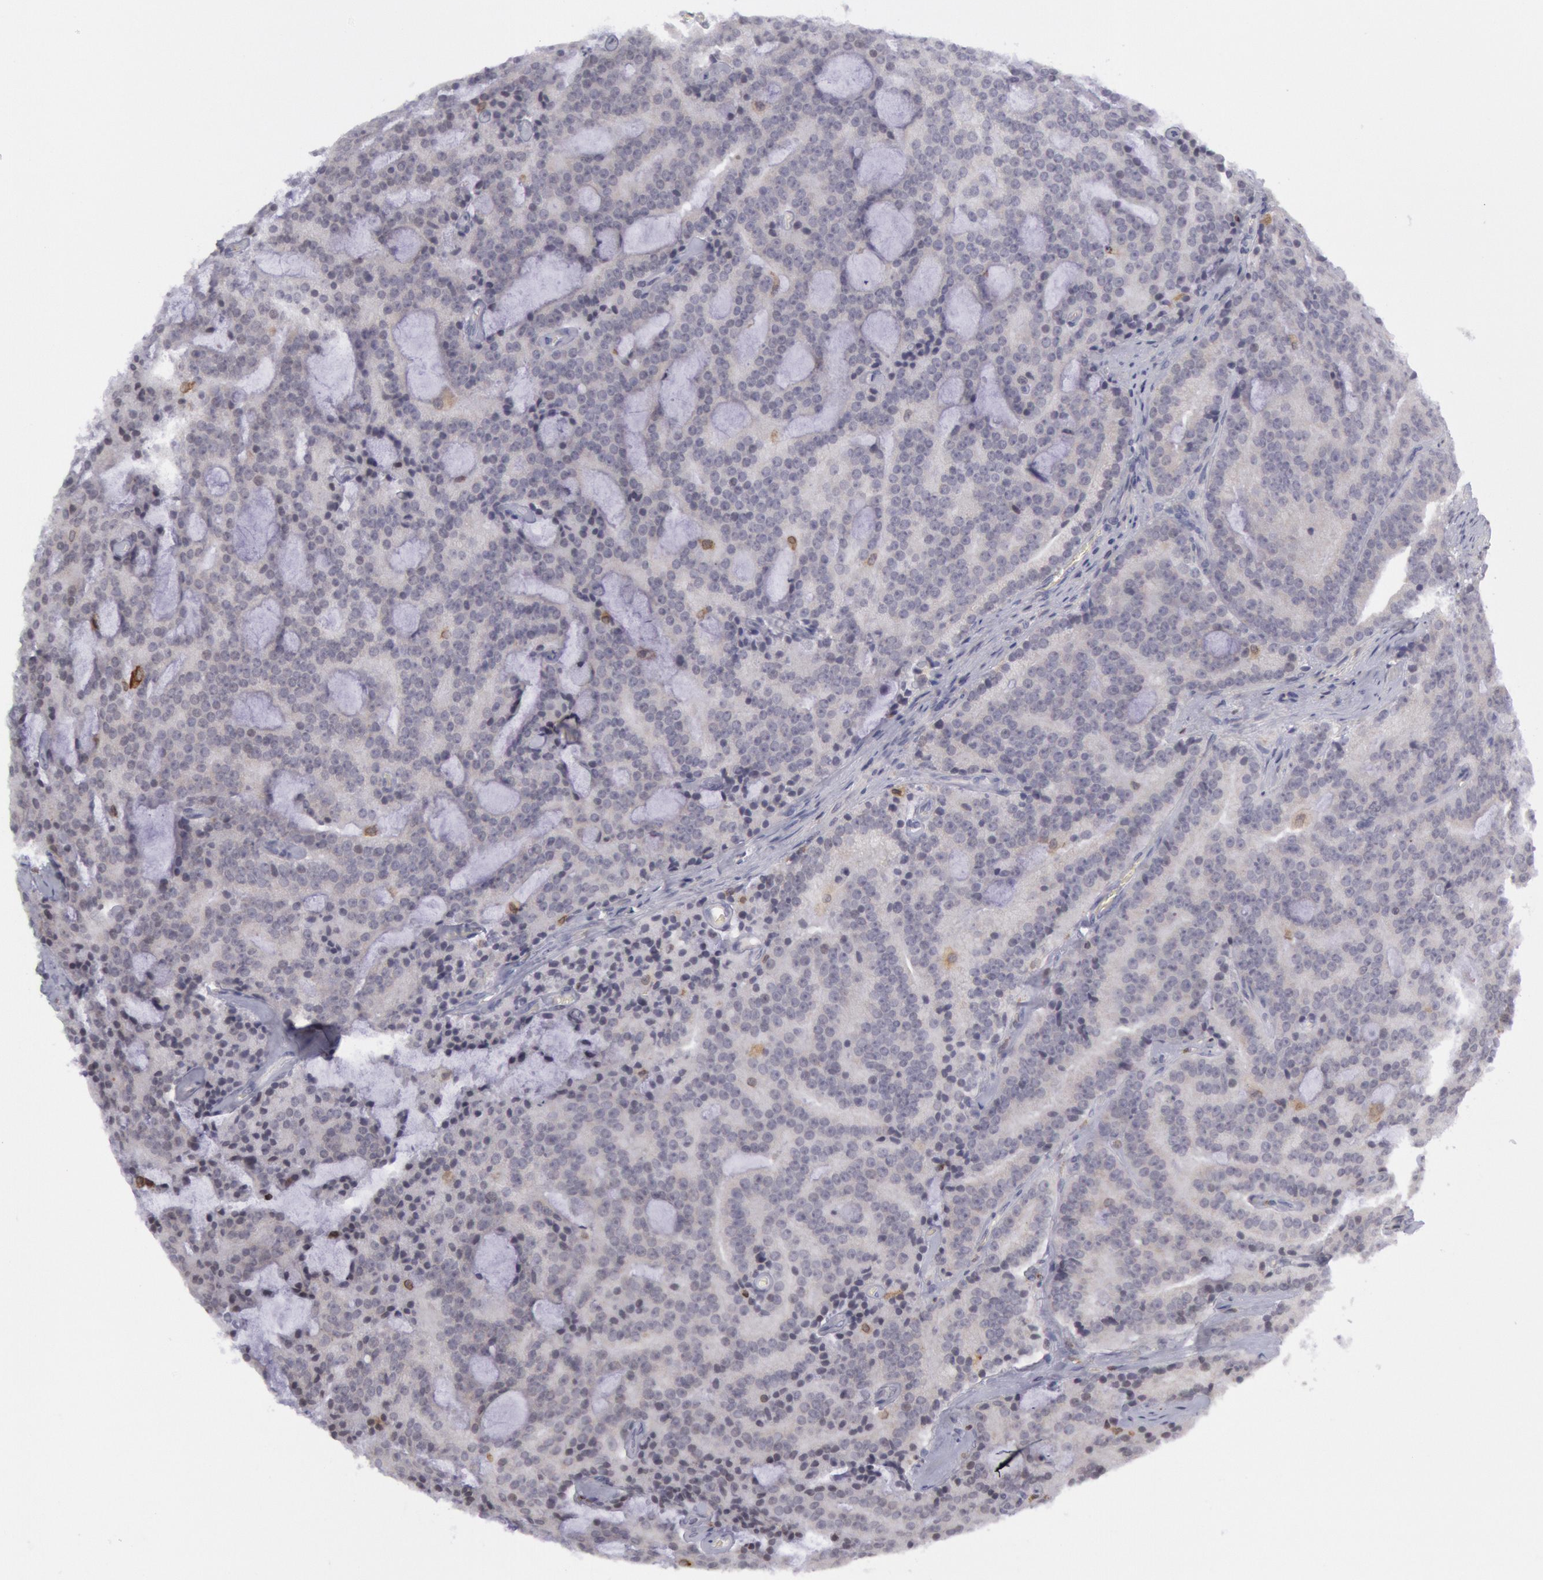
{"staining": {"intensity": "negative", "quantity": "none", "location": "none"}, "tissue": "prostate cancer", "cell_type": "Tumor cells", "image_type": "cancer", "snomed": [{"axis": "morphology", "description": "Adenocarcinoma, Medium grade"}, {"axis": "topography", "description": "Prostate"}], "caption": "The image demonstrates no significant staining in tumor cells of prostate cancer.", "gene": "PTGS2", "patient": {"sex": "male", "age": 65}}